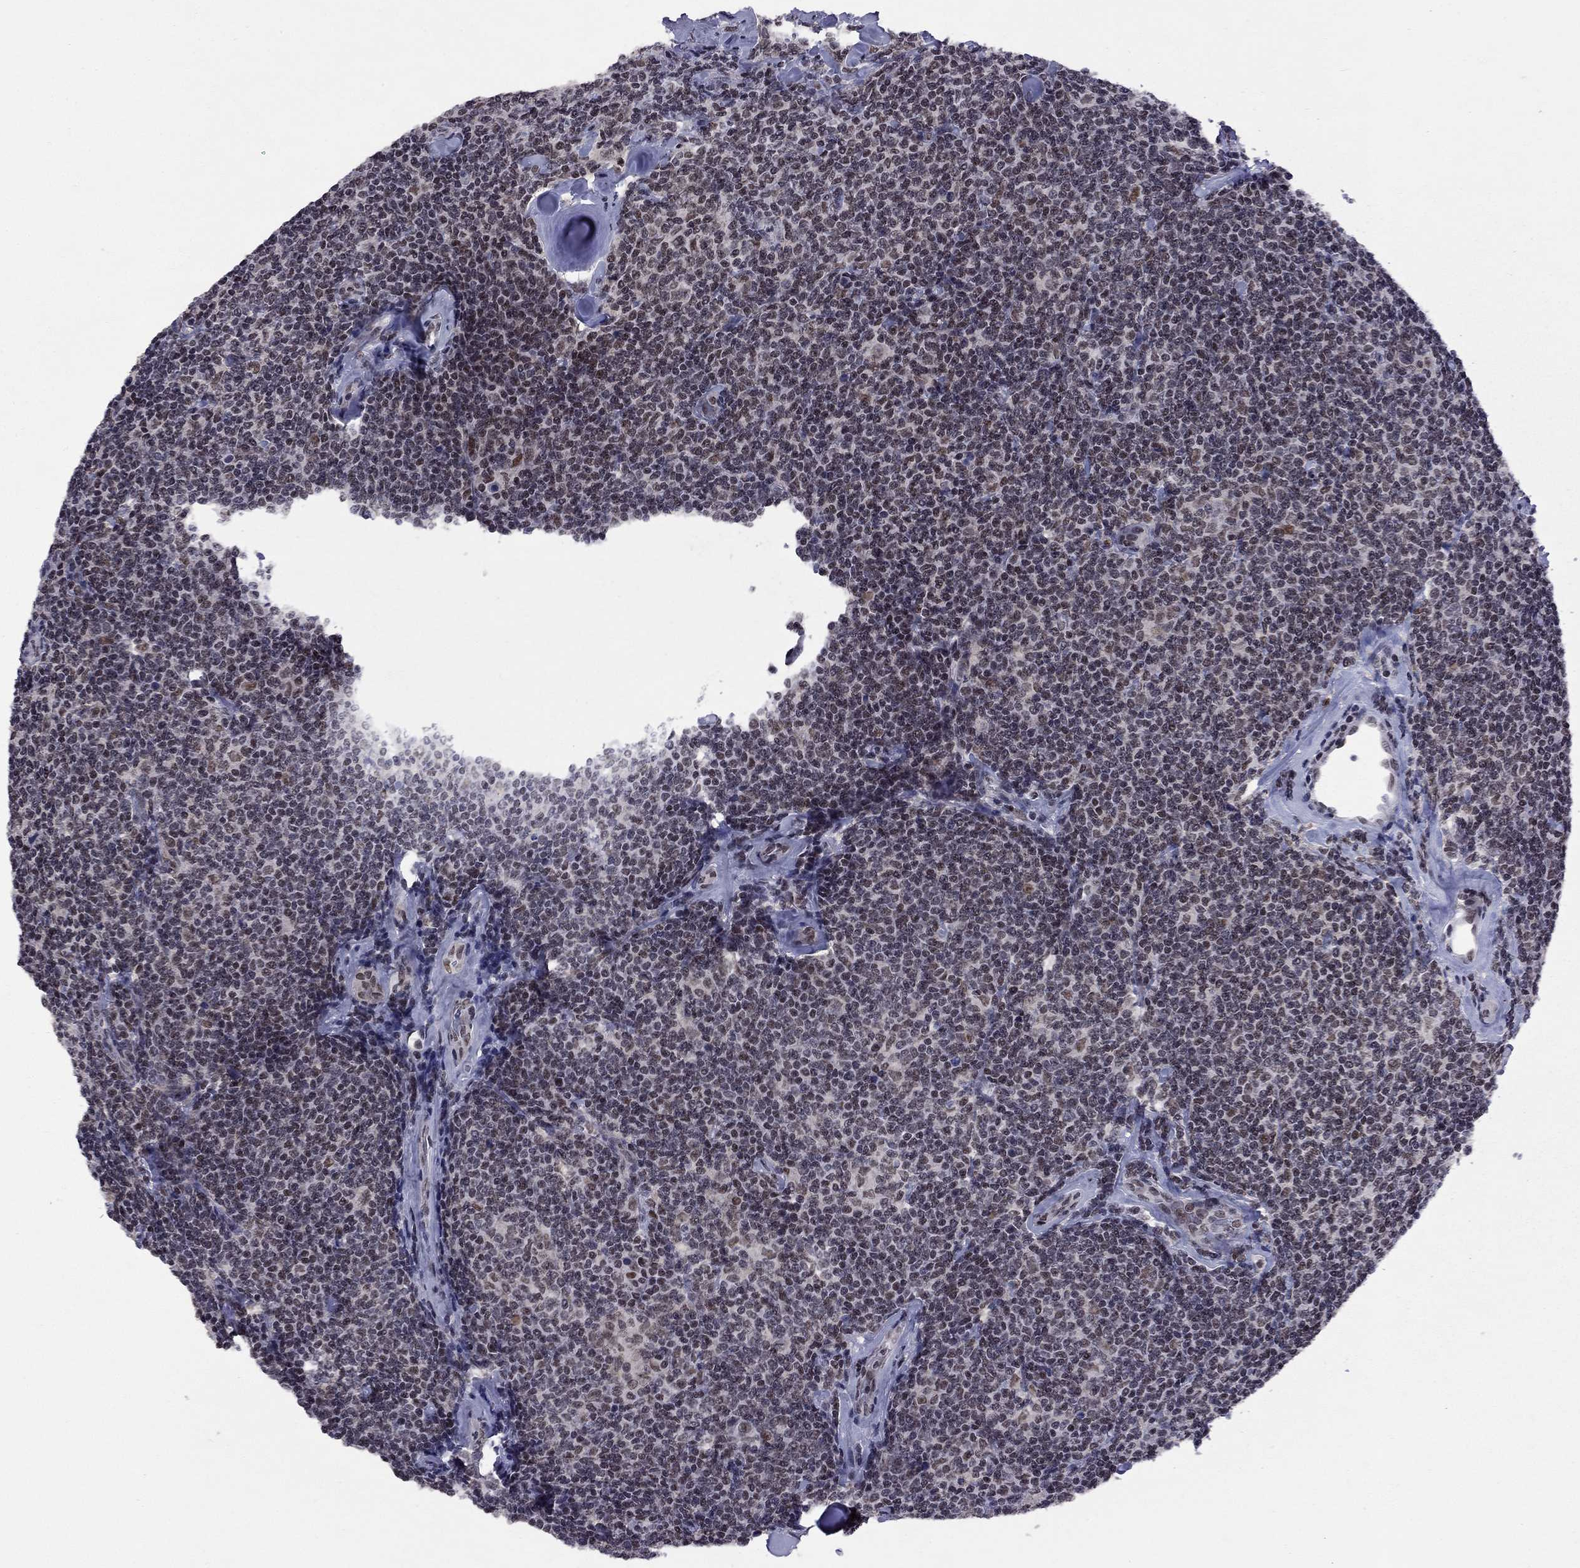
{"staining": {"intensity": "negative", "quantity": "none", "location": "none"}, "tissue": "lymphoma", "cell_type": "Tumor cells", "image_type": "cancer", "snomed": [{"axis": "morphology", "description": "Malignant lymphoma, non-Hodgkin's type, Low grade"}, {"axis": "topography", "description": "Lymph node"}], "caption": "Tumor cells show no significant protein positivity in malignant lymphoma, non-Hodgkin's type (low-grade). (DAB IHC, high magnification).", "gene": "TAF9", "patient": {"sex": "female", "age": 56}}